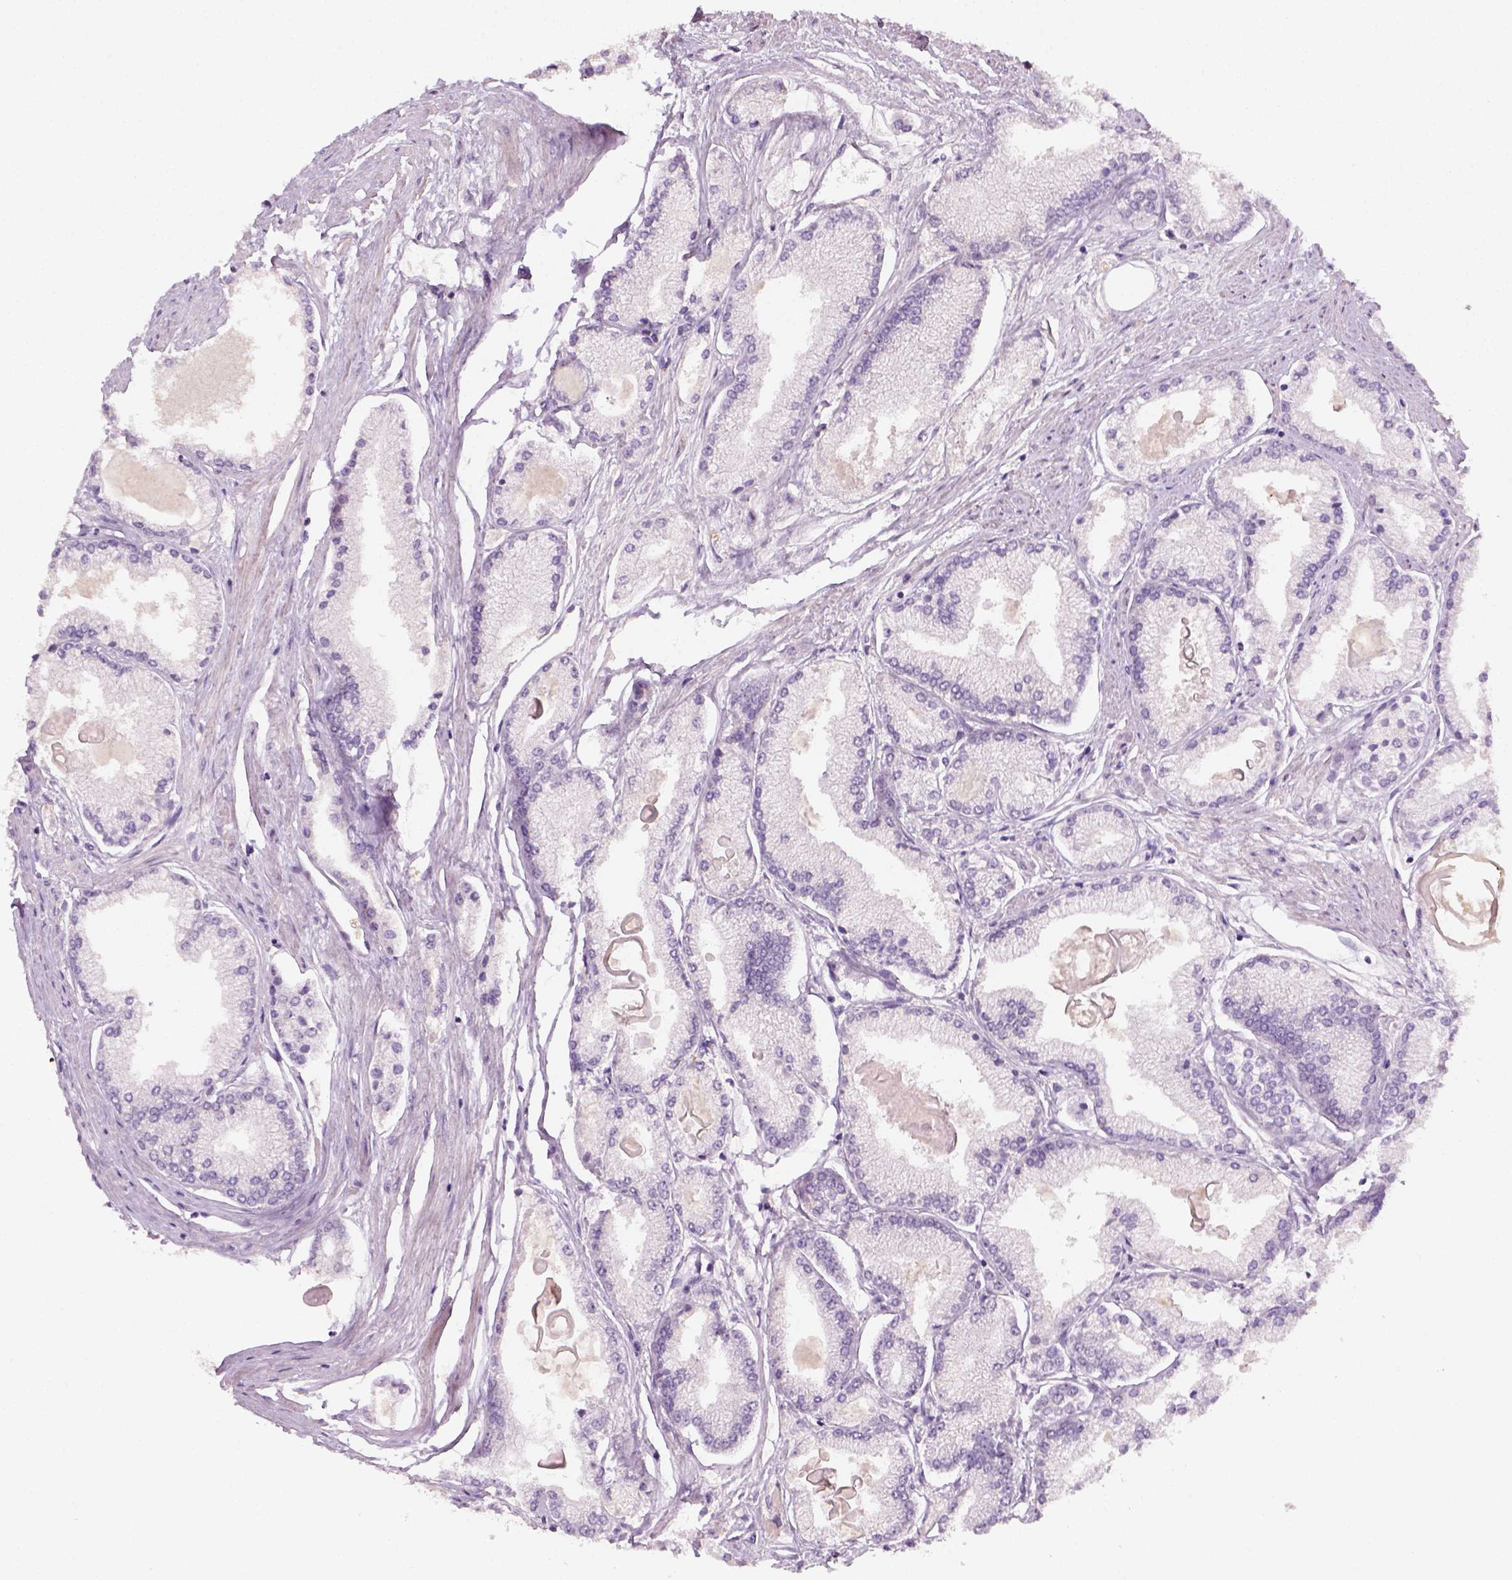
{"staining": {"intensity": "negative", "quantity": "none", "location": "none"}, "tissue": "prostate cancer", "cell_type": "Tumor cells", "image_type": "cancer", "snomed": [{"axis": "morphology", "description": "Adenocarcinoma, High grade"}, {"axis": "topography", "description": "Prostate"}], "caption": "Immunohistochemistry (IHC) photomicrograph of neoplastic tissue: prostate cancer stained with DAB (3,3'-diaminobenzidine) exhibits no significant protein expression in tumor cells. The staining was performed using DAB to visualize the protein expression in brown, while the nuclei were stained in blue with hematoxylin (Magnification: 20x).", "gene": "GFI1B", "patient": {"sex": "male", "age": 68}}